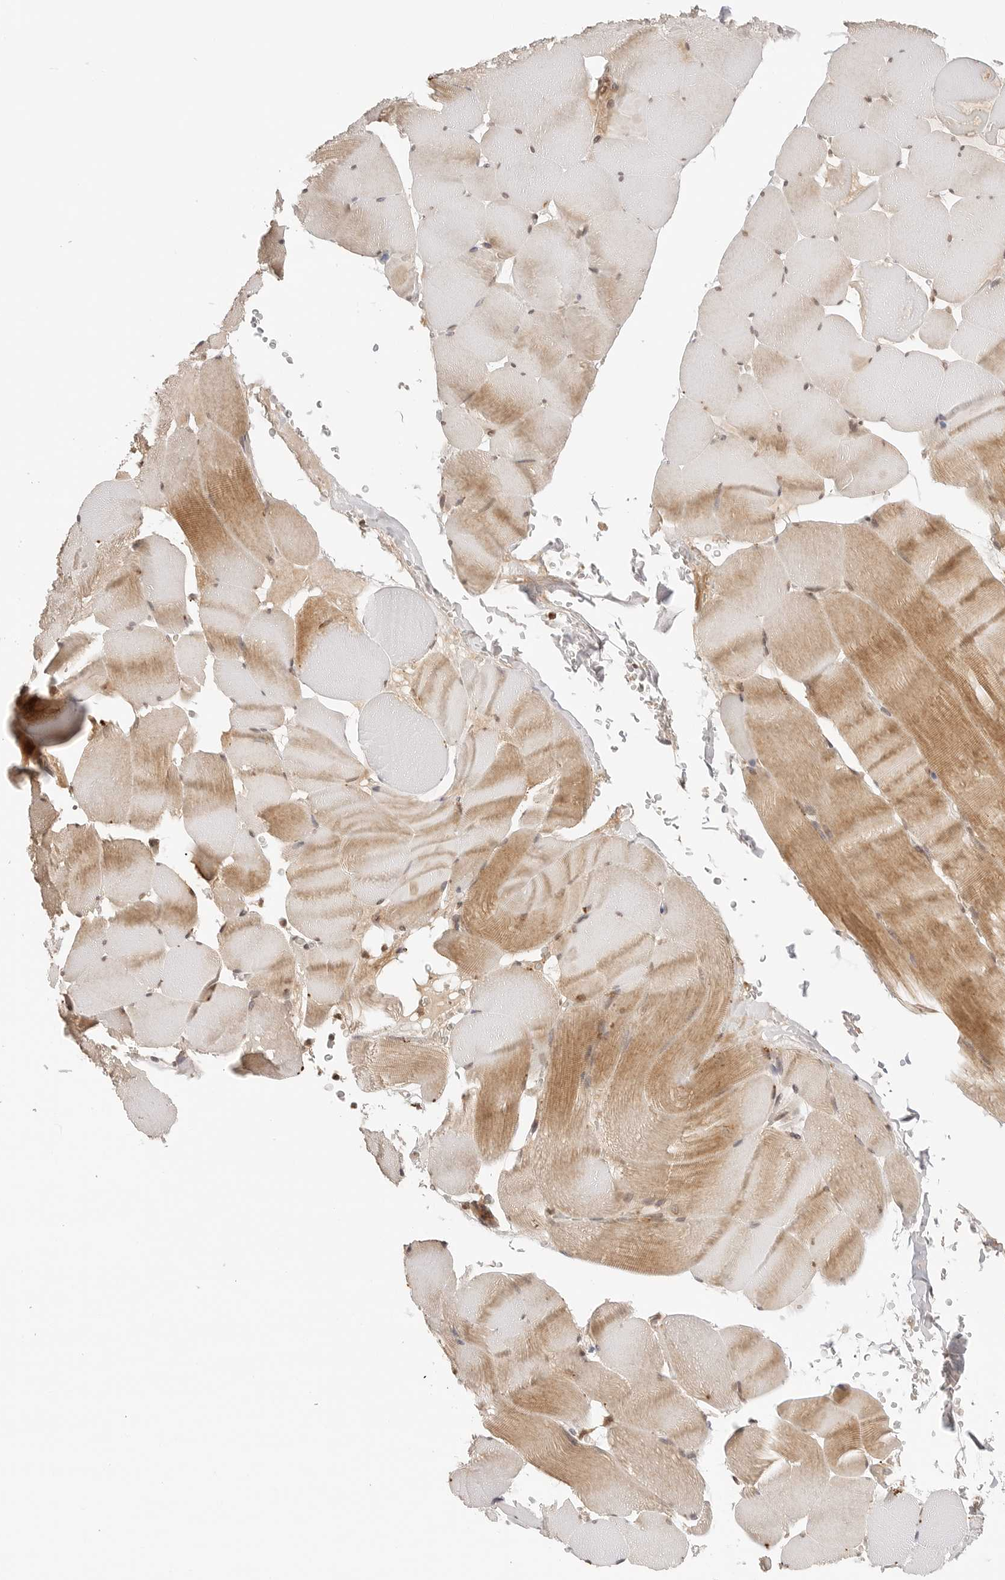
{"staining": {"intensity": "moderate", "quantity": ">75%", "location": "cytoplasmic/membranous"}, "tissue": "skeletal muscle", "cell_type": "Myocytes", "image_type": "normal", "snomed": [{"axis": "morphology", "description": "Normal tissue, NOS"}, {"axis": "topography", "description": "Skeletal muscle"}], "caption": "Human skeletal muscle stained with a brown dye shows moderate cytoplasmic/membranous positive positivity in approximately >75% of myocytes.", "gene": "GPR34", "patient": {"sex": "male", "age": 62}}